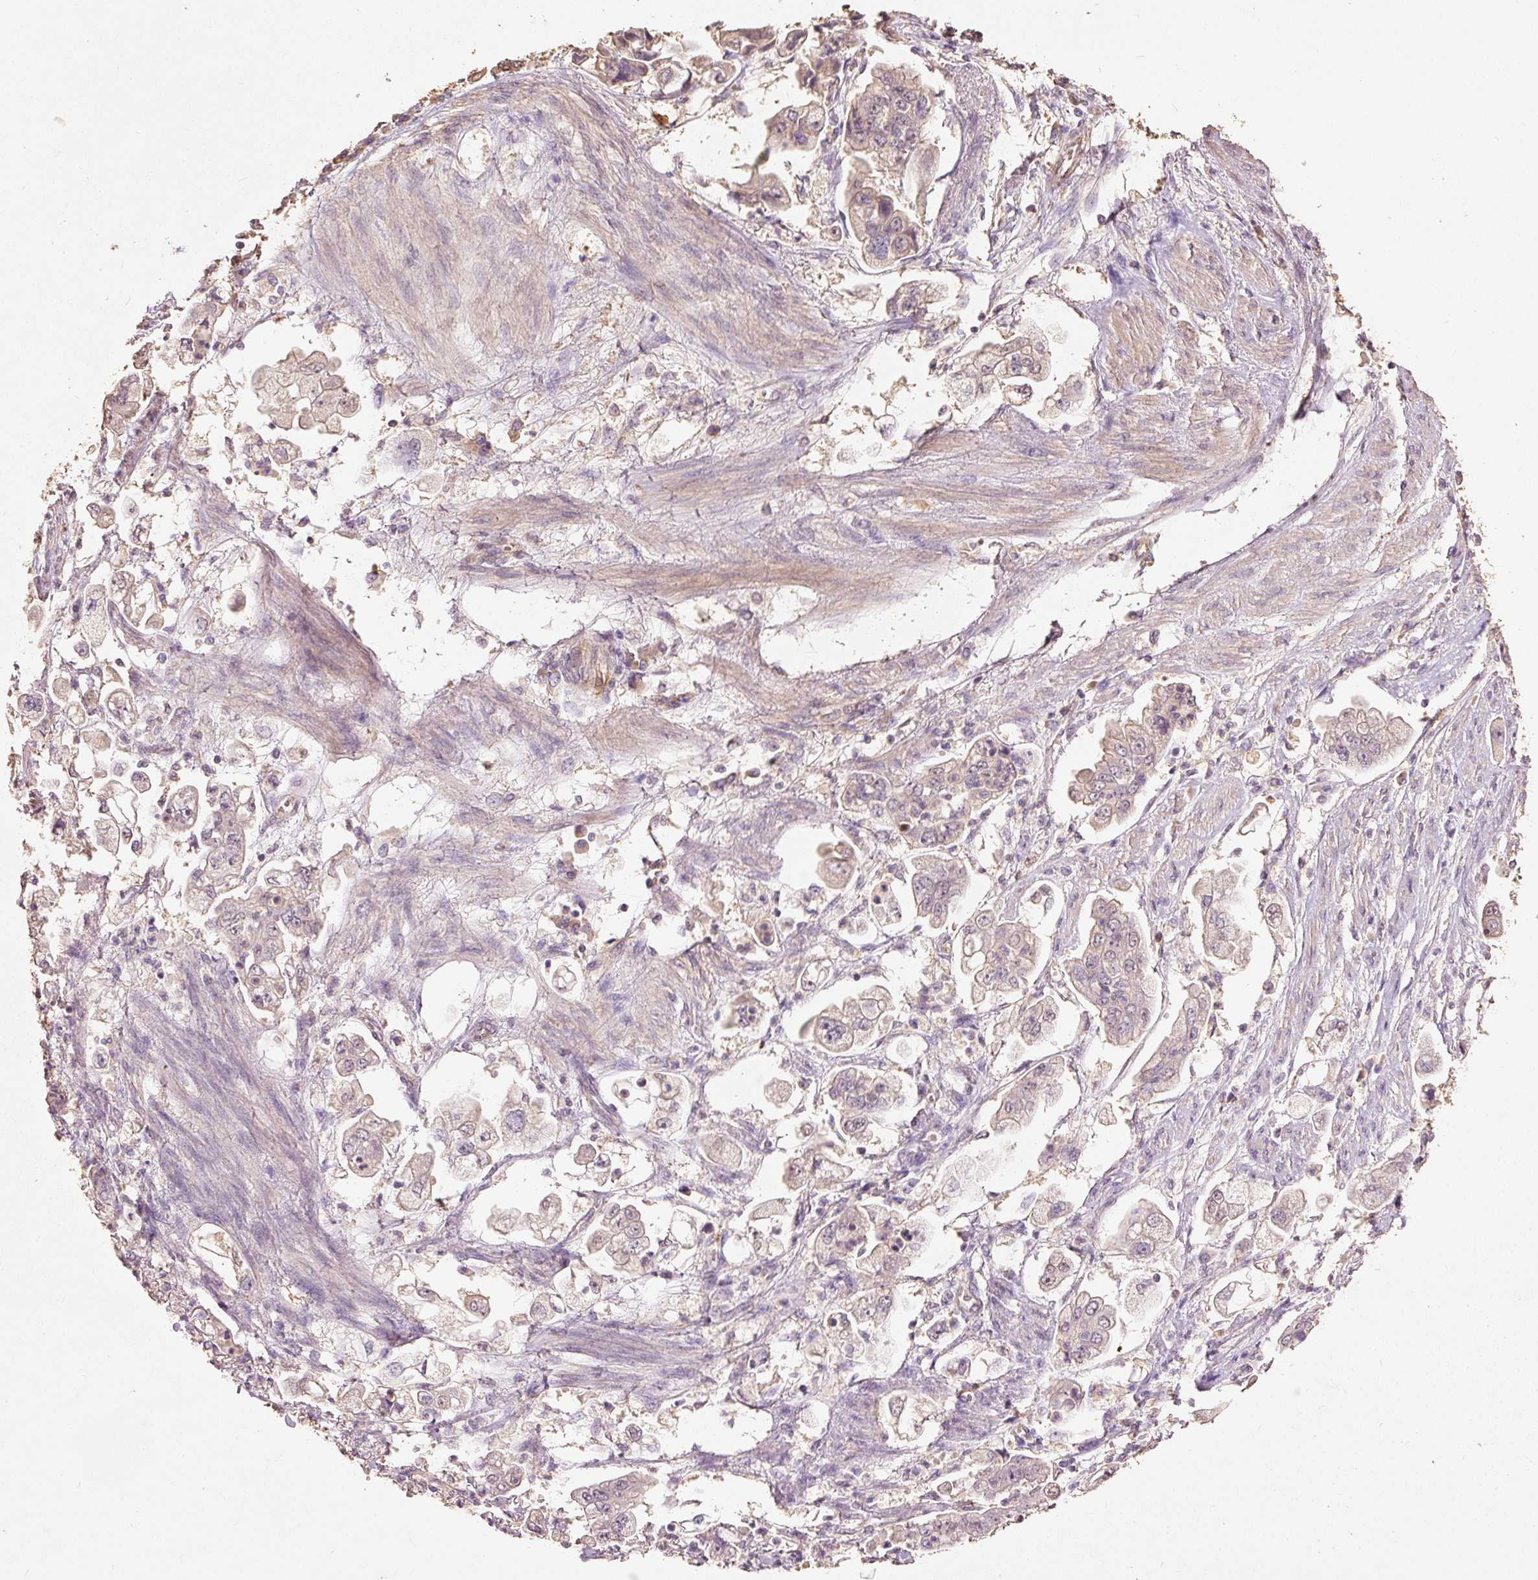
{"staining": {"intensity": "weak", "quantity": ">75%", "location": "cytoplasmic/membranous"}, "tissue": "stomach cancer", "cell_type": "Tumor cells", "image_type": "cancer", "snomed": [{"axis": "morphology", "description": "Adenocarcinoma, NOS"}, {"axis": "topography", "description": "Stomach"}], "caption": "Stomach cancer stained with IHC displays weak cytoplasmic/membranous expression in approximately >75% of tumor cells.", "gene": "HERC2", "patient": {"sex": "male", "age": 62}}